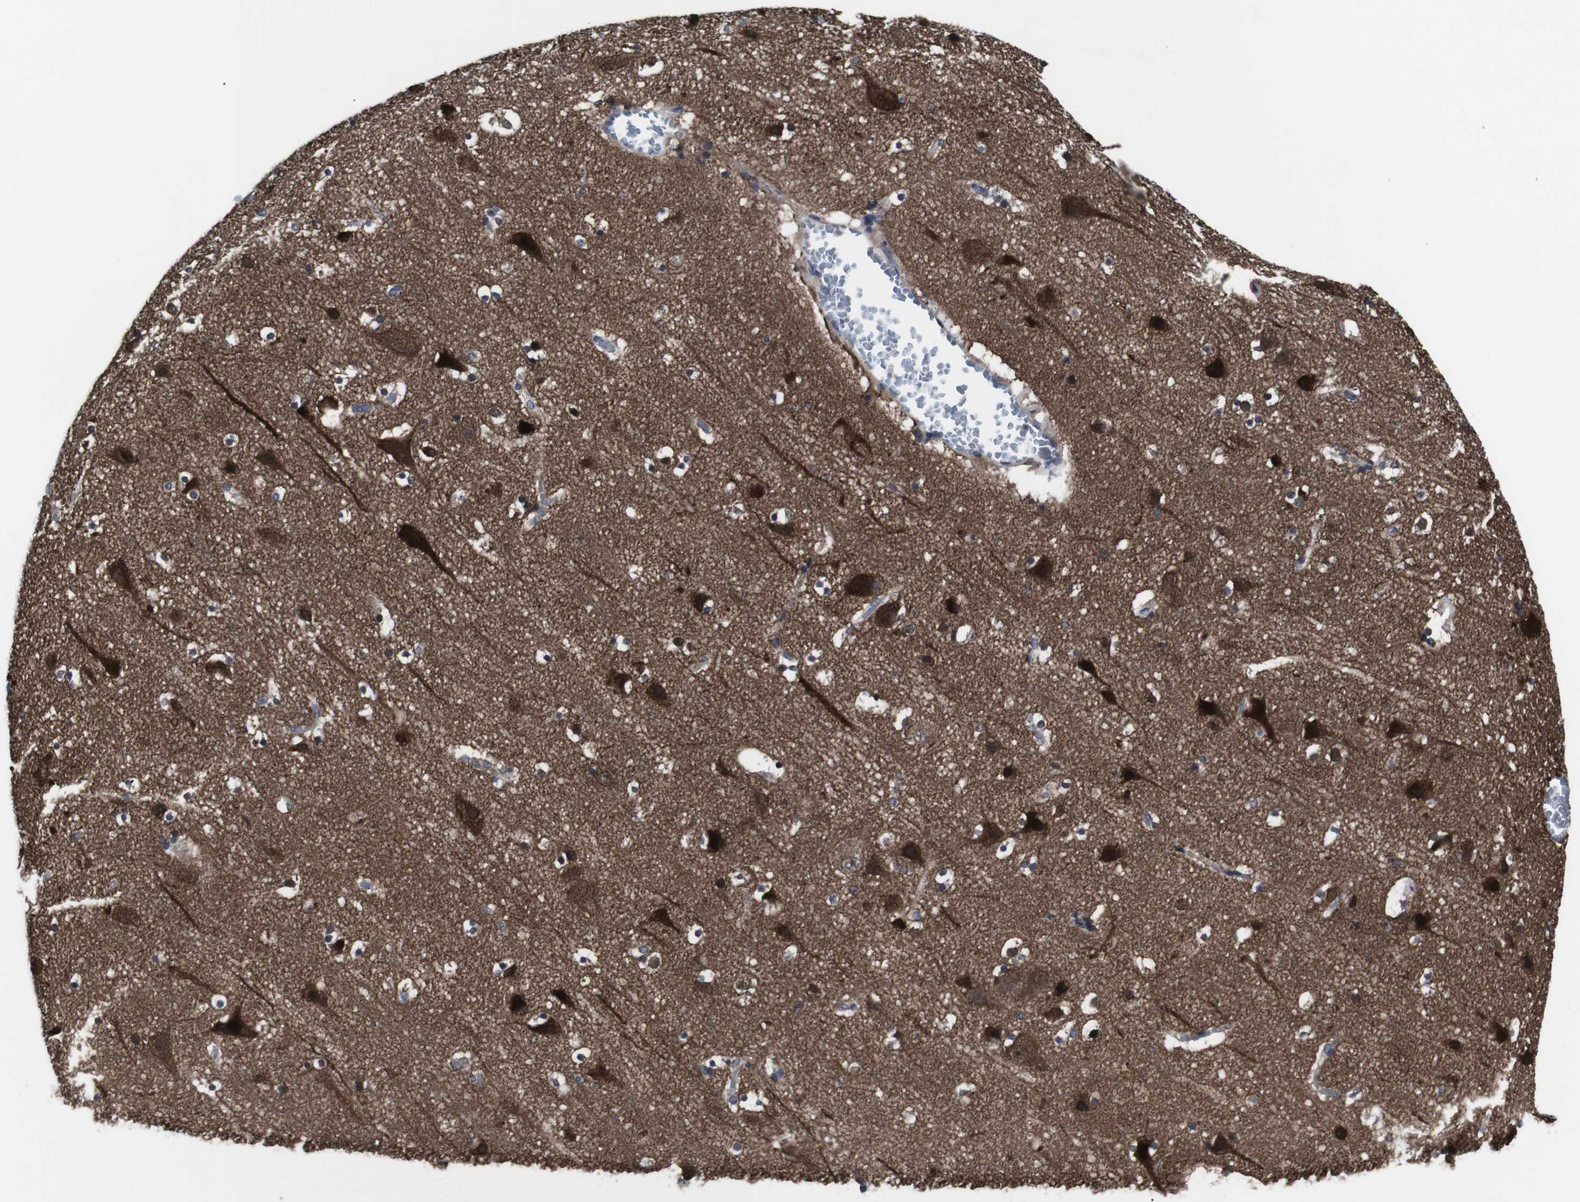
{"staining": {"intensity": "negative", "quantity": "none", "location": "none"}, "tissue": "cerebral cortex", "cell_type": "Endothelial cells", "image_type": "normal", "snomed": [{"axis": "morphology", "description": "Normal tissue, NOS"}, {"axis": "topography", "description": "Cerebral cortex"}], "caption": "DAB immunohistochemical staining of normal cerebral cortex shows no significant positivity in endothelial cells.", "gene": "HPRT1", "patient": {"sex": "male", "age": 45}}